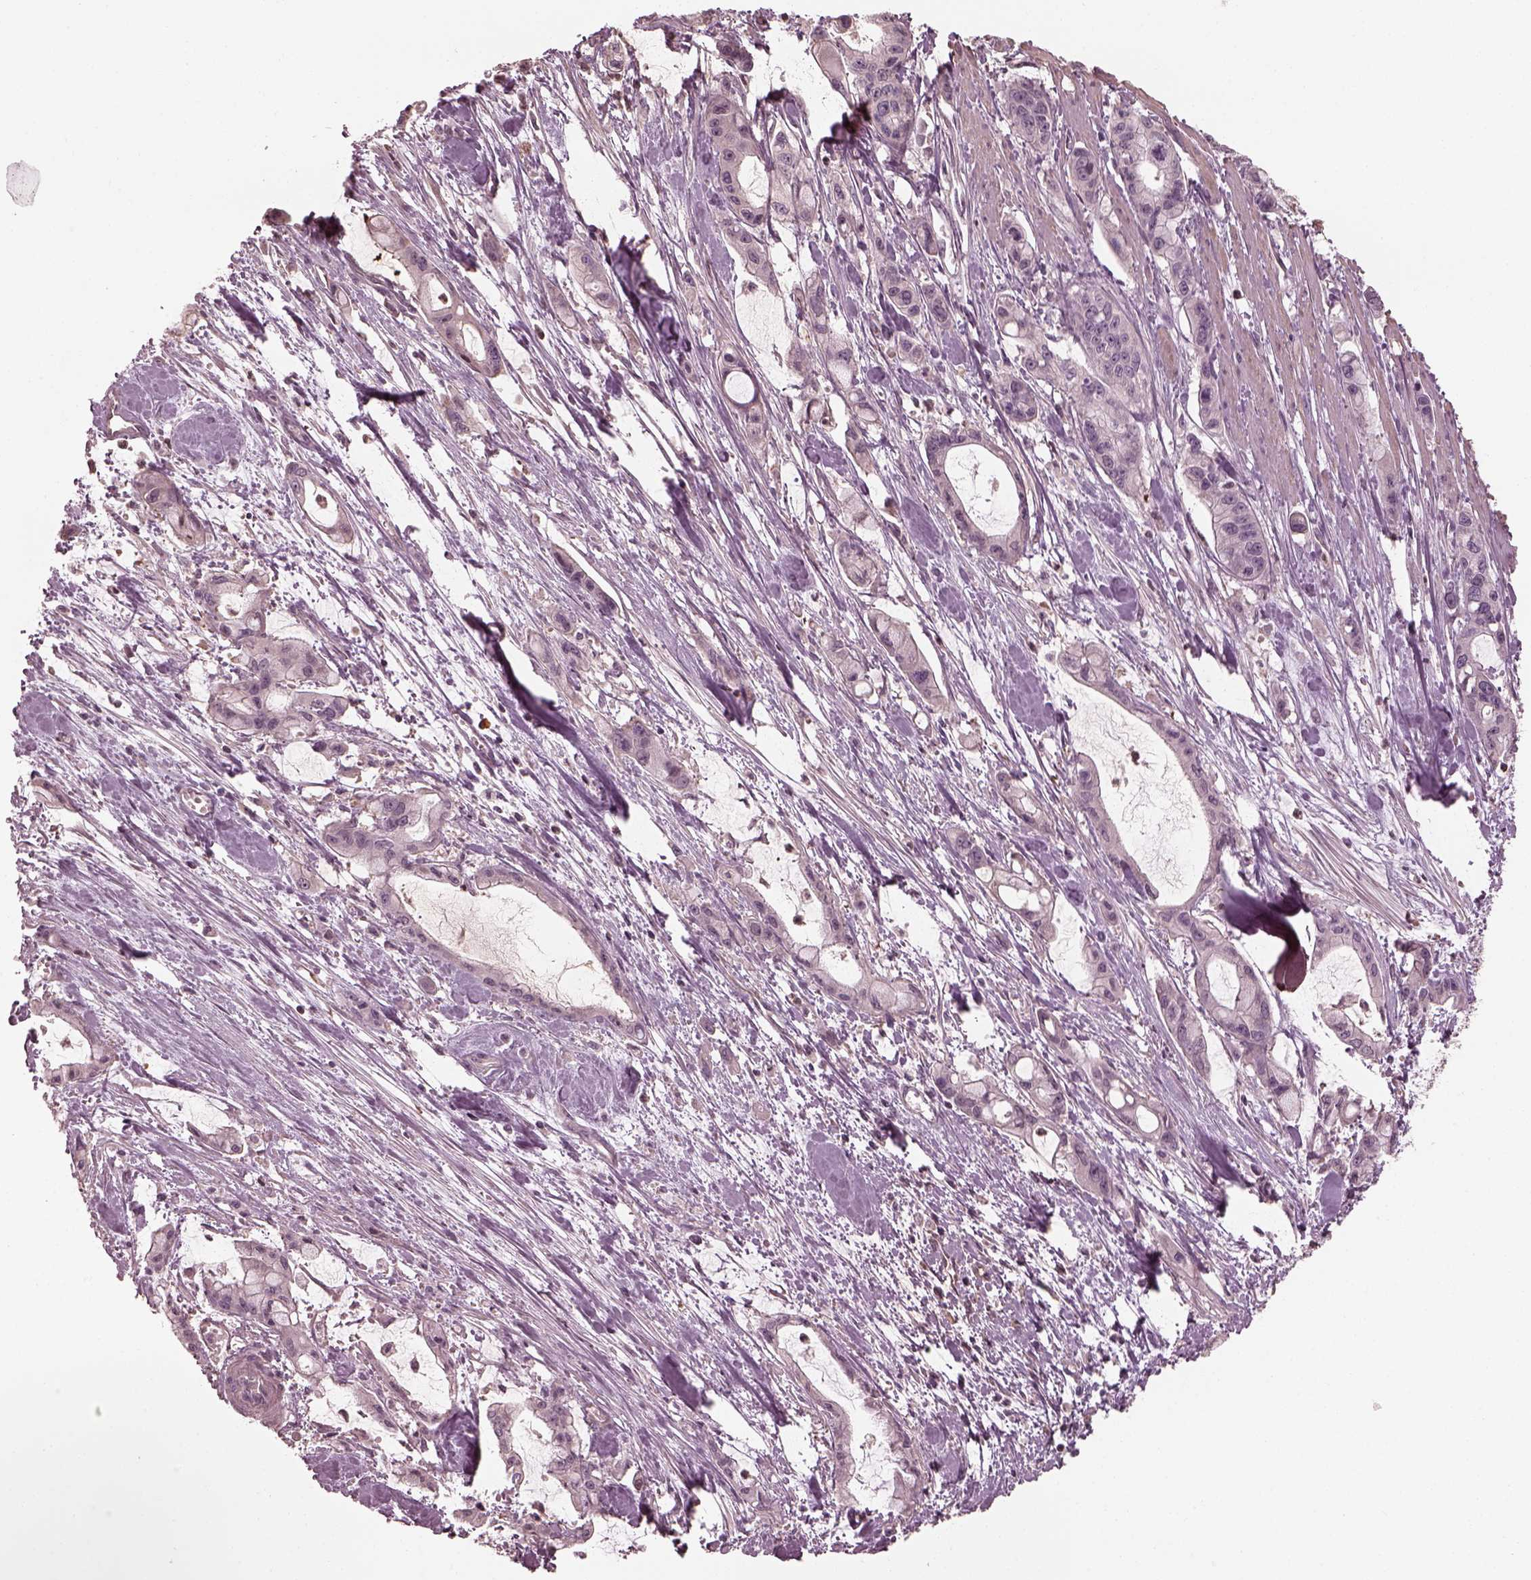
{"staining": {"intensity": "negative", "quantity": "none", "location": "none"}, "tissue": "pancreatic cancer", "cell_type": "Tumor cells", "image_type": "cancer", "snomed": [{"axis": "morphology", "description": "Adenocarcinoma, NOS"}, {"axis": "topography", "description": "Pancreas"}], "caption": "Pancreatic adenocarcinoma was stained to show a protein in brown. There is no significant expression in tumor cells. (Brightfield microscopy of DAB IHC at high magnification).", "gene": "OPTC", "patient": {"sex": "male", "age": 48}}